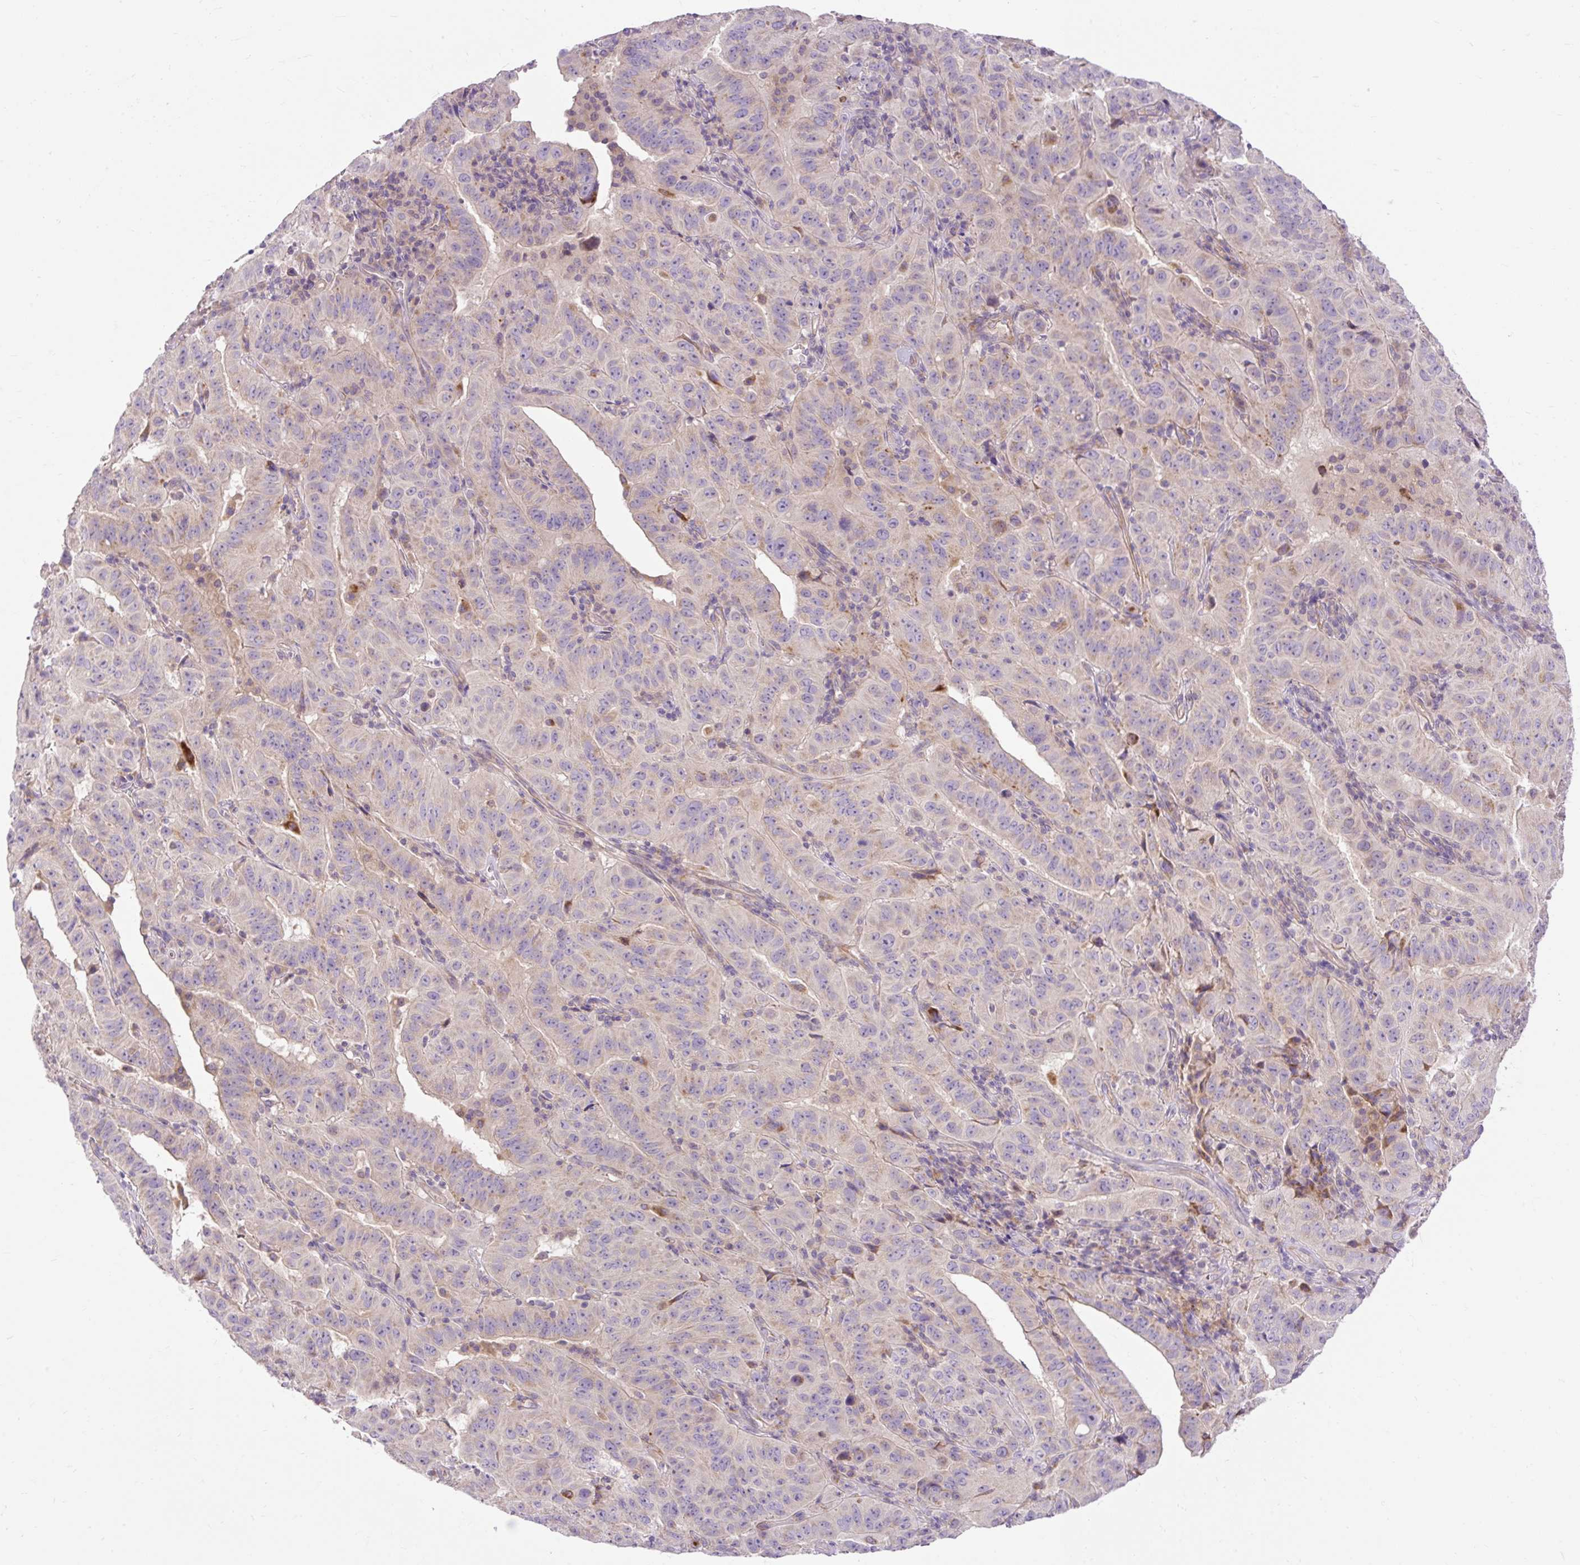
{"staining": {"intensity": "negative", "quantity": "none", "location": "none"}, "tissue": "pancreatic cancer", "cell_type": "Tumor cells", "image_type": "cancer", "snomed": [{"axis": "morphology", "description": "Adenocarcinoma, NOS"}, {"axis": "topography", "description": "Pancreas"}], "caption": "Immunohistochemistry (IHC) micrograph of neoplastic tissue: human pancreatic cancer stained with DAB exhibits no significant protein staining in tumor cells.", "gene": "HEXB", "patient": {"sex": "male", "age": 63}}